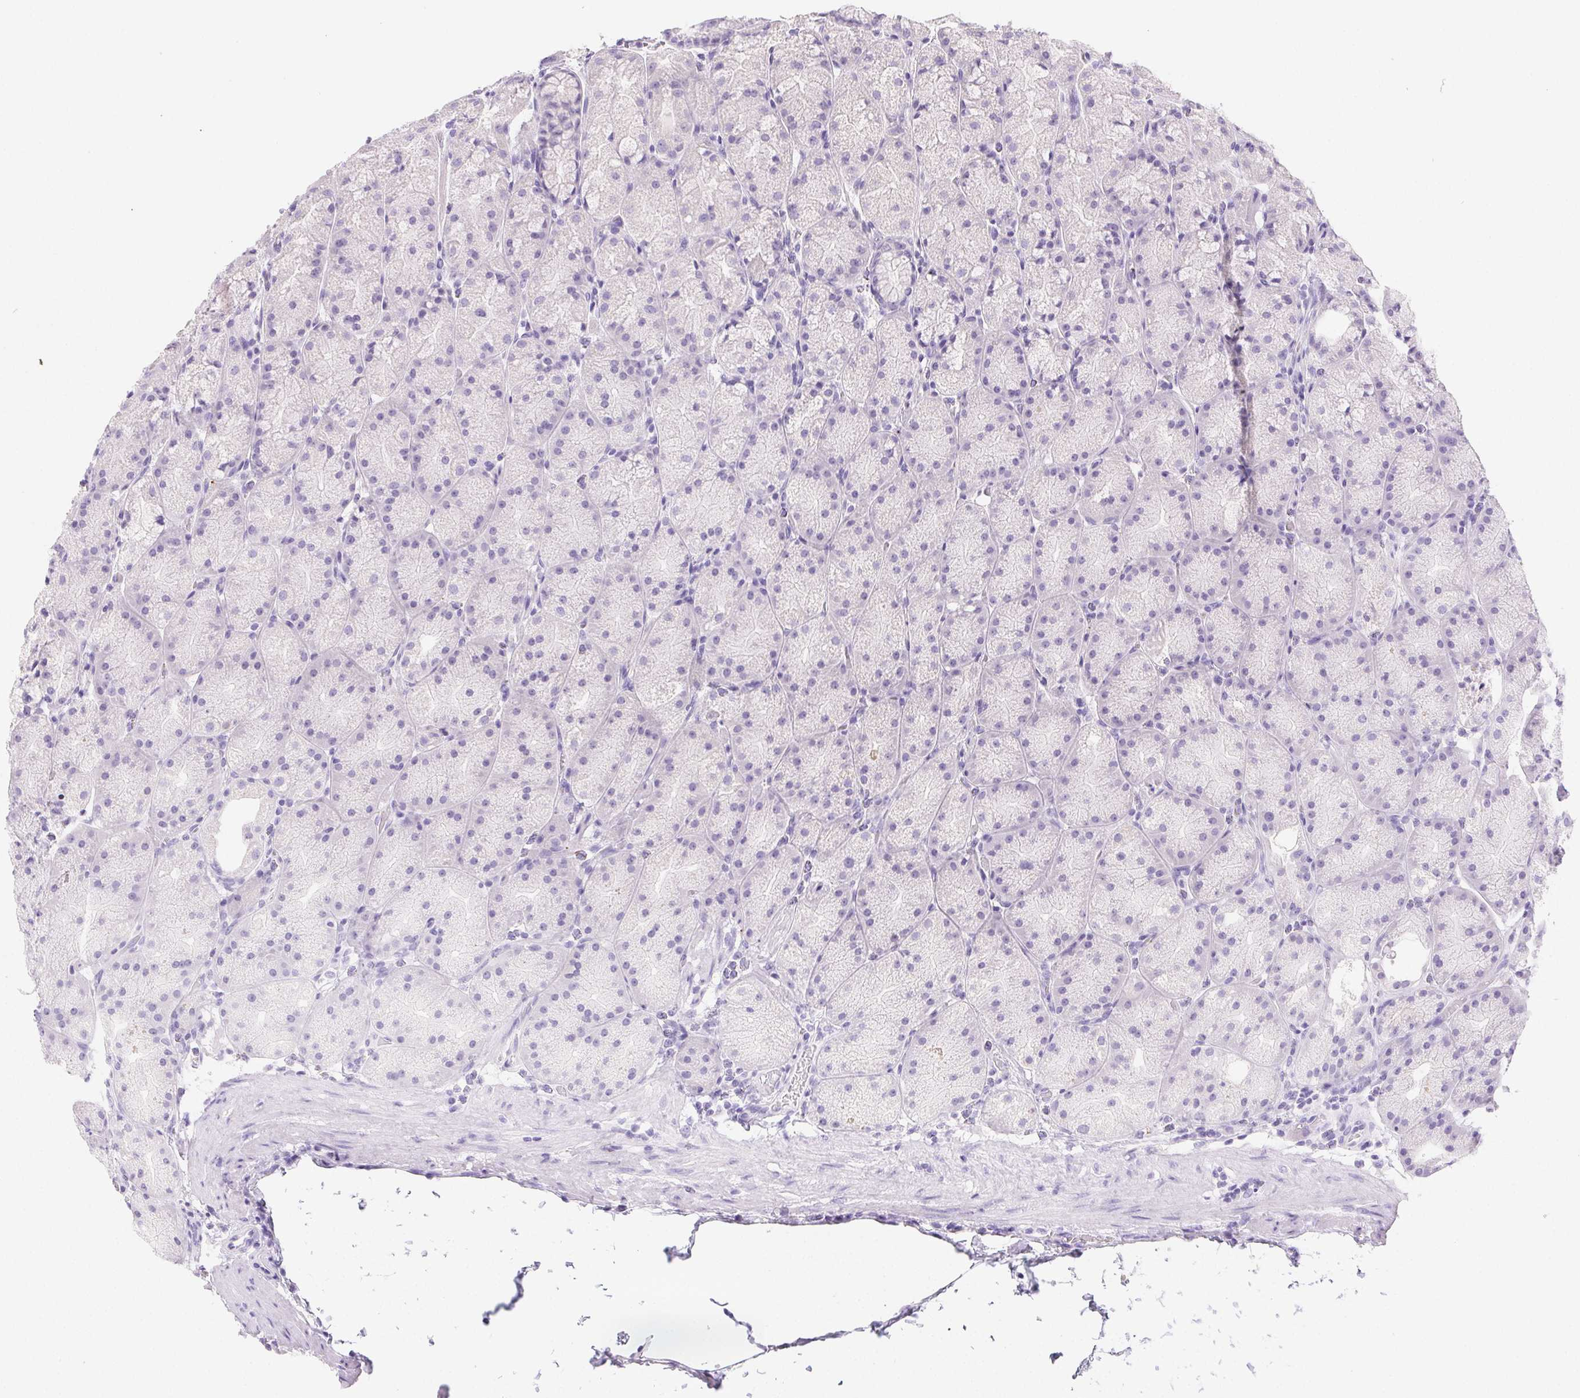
{"staining": {"intensity": "negative", "quantity": "none", "location": "none"}, "tissue": "stomach", "cell_type": "Glandular cells", "image_type": "normal", "snomed": [{"axis": "morphology", "description": "Normal tissue, NOS"}, {"axis": "topography", "description": "Stomach, upper"}, {"axis": "topography", "description": "Stomach"}], "caption": "DAB immunohistochemical staining of benign stomach demonstrates no significant expression in glandular cells.", "gene": "PNLIP", "patient": {"sex": "male", "age": 48}}